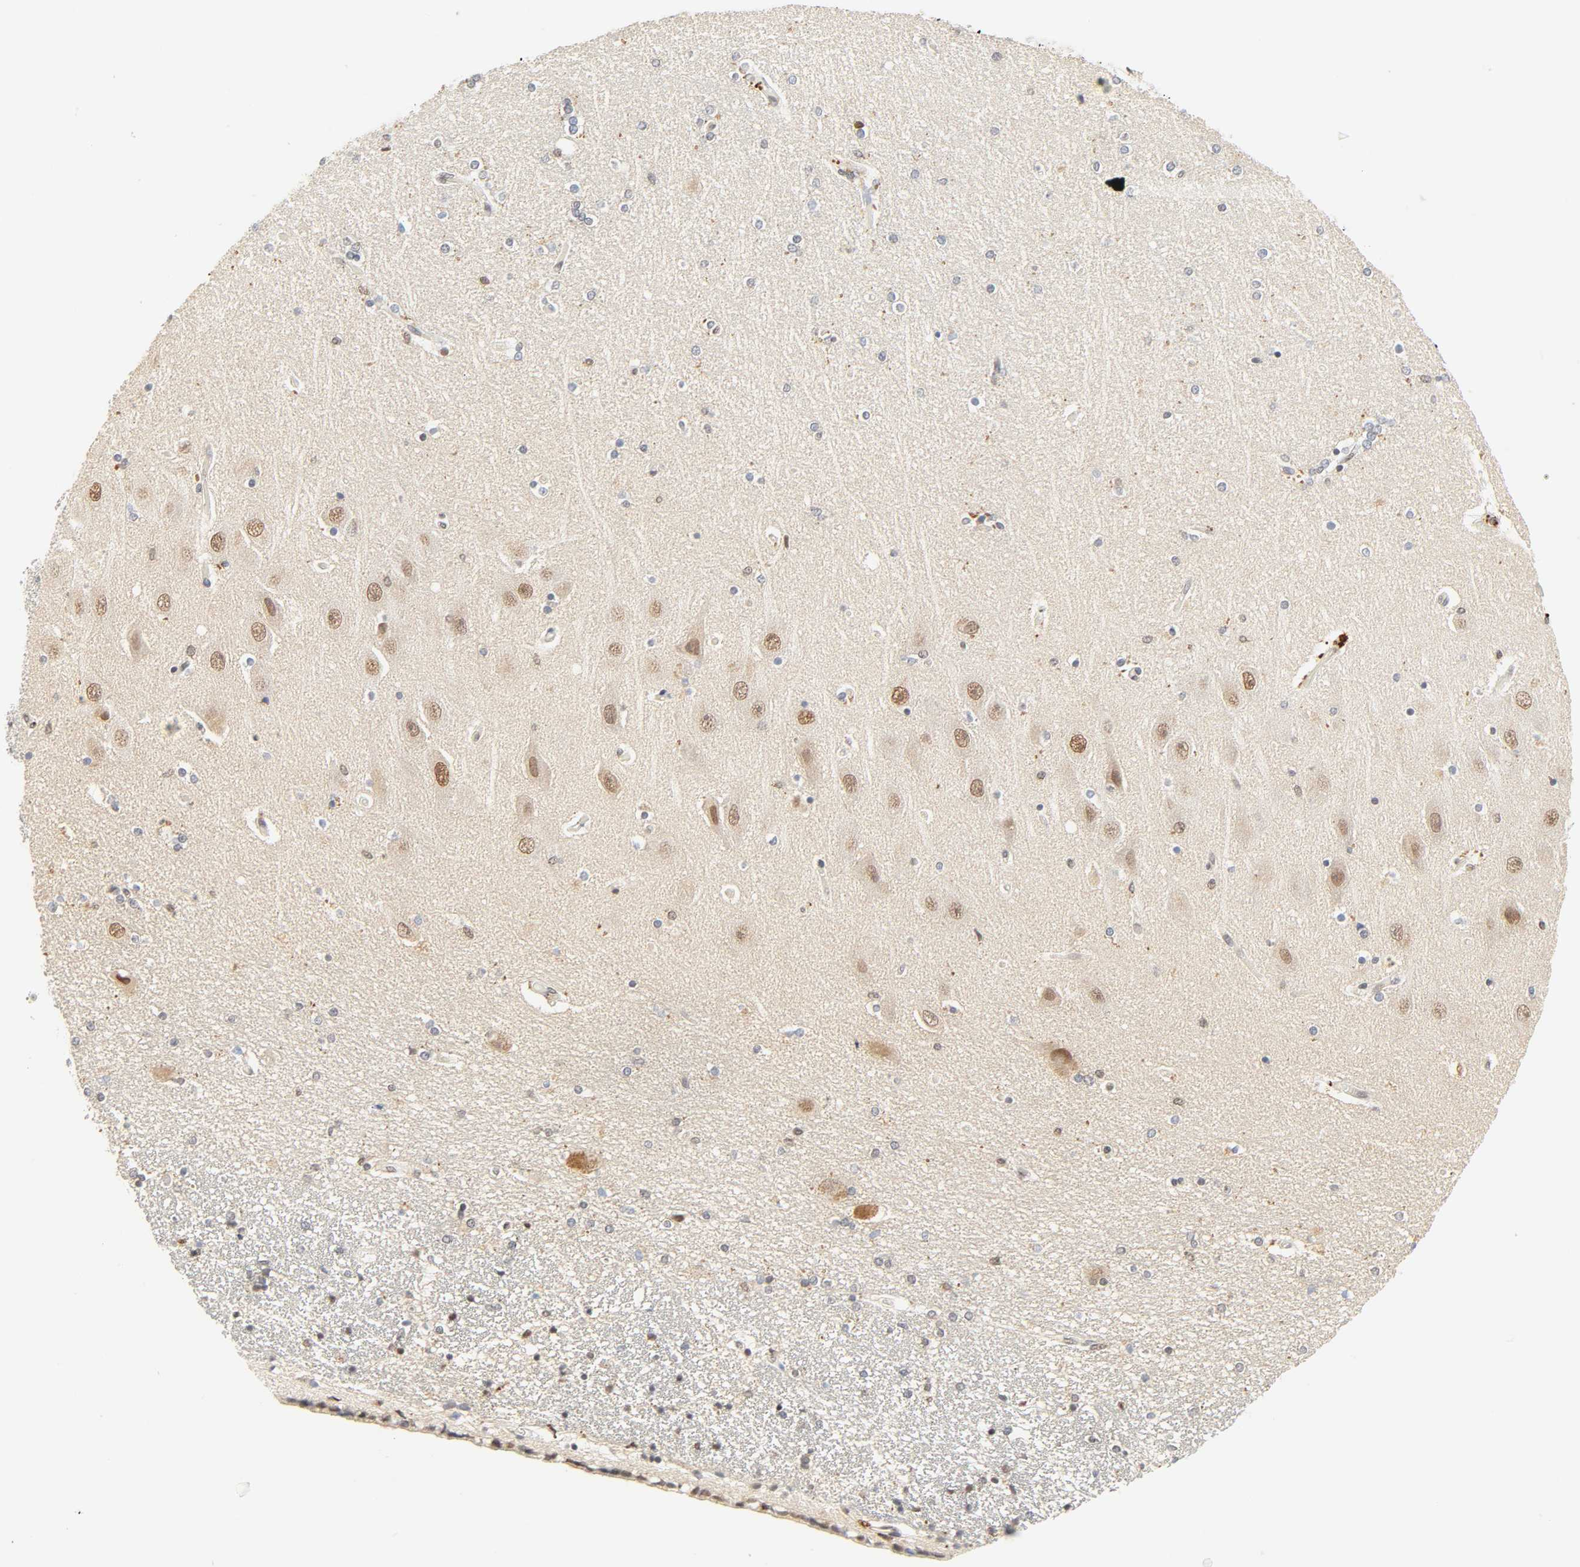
{"staining": {"intensity": "negative", "quantity": "none", "location": "none"}, "tissue": "hippocampus", "cell_type": "Glial cells", "image_type": "normal", "snomed": [{"axis": "morphology", "description": "Normal tissue, NOS"}, {"axis": "topography", "description": "Hippocampus"}], "caption": "Immunohistochemical staining of normal hippocampus exhibits no significant staining in glial cells. (Brightfield microscopy of DAB immunohistochemistry at high magnification).", "gene": "DAZAP1", "patient": {"sex": "female", "age": 54}}